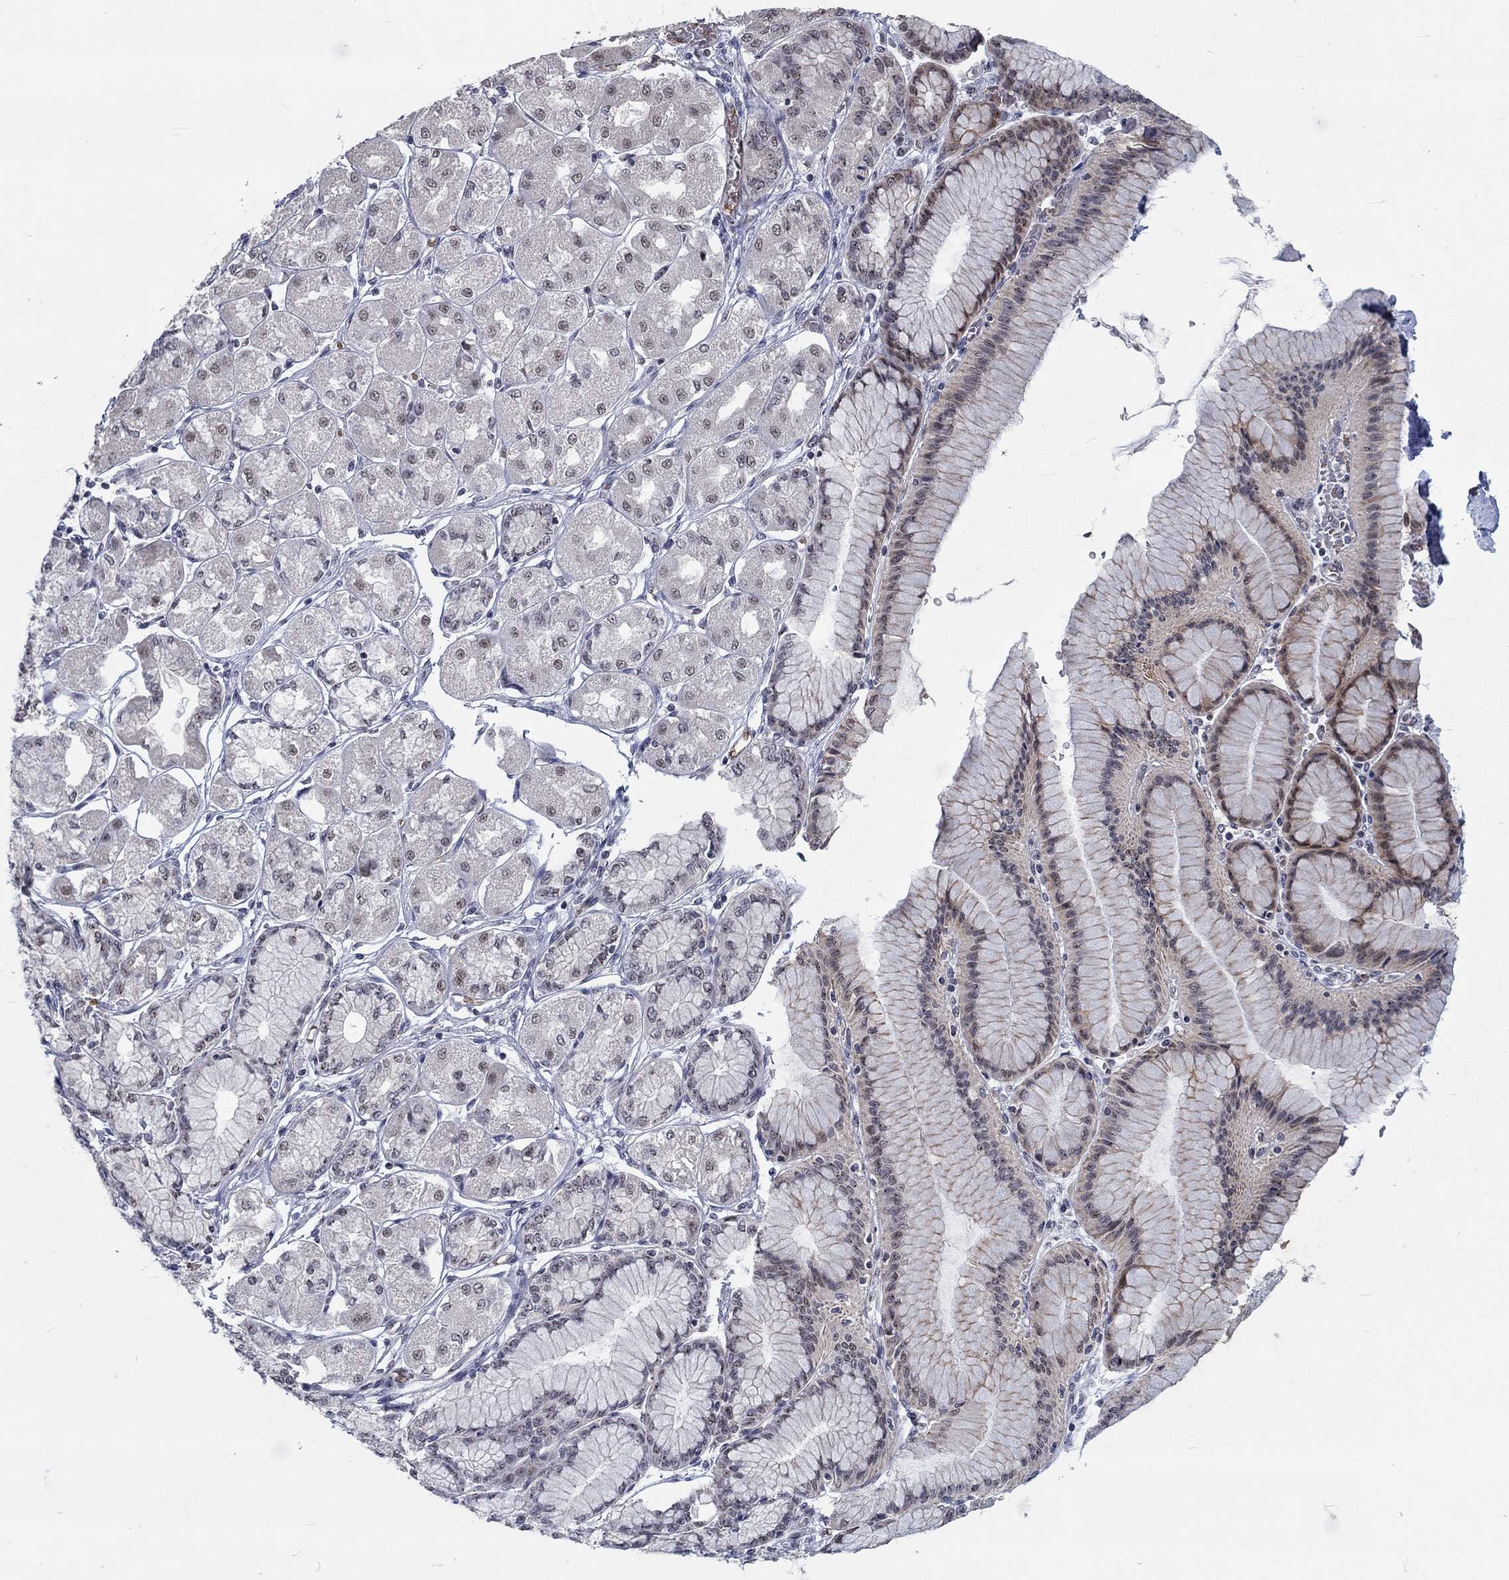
{"staining": {"intensity": "negative", "quantity": "none", "location": "none"}, "tissue": "stomach cancer", "cell_type": "Tumor cells", "image_type": "cancer", "snomed": [{"axis": "morphology", "description": "Normal tissue, NOS"}, {"axis": "morphology", "description": "Adenocarcinoma, NOS"}, {"axis": "morphology", "description": "Adenocarcinoma, High grade"}, {"axis": "topography", "description": "Stomach, upper"}, {"axis": "topography", "description": "Stomach"}], "caption": "This is an immunohistochemistry photomicrograph of stomach cancer (high-grade adenocarcinoma). There is no expression in tumor cells.", "gene": "ZBED1", "patient": {"sex": "female", "age": 65}}